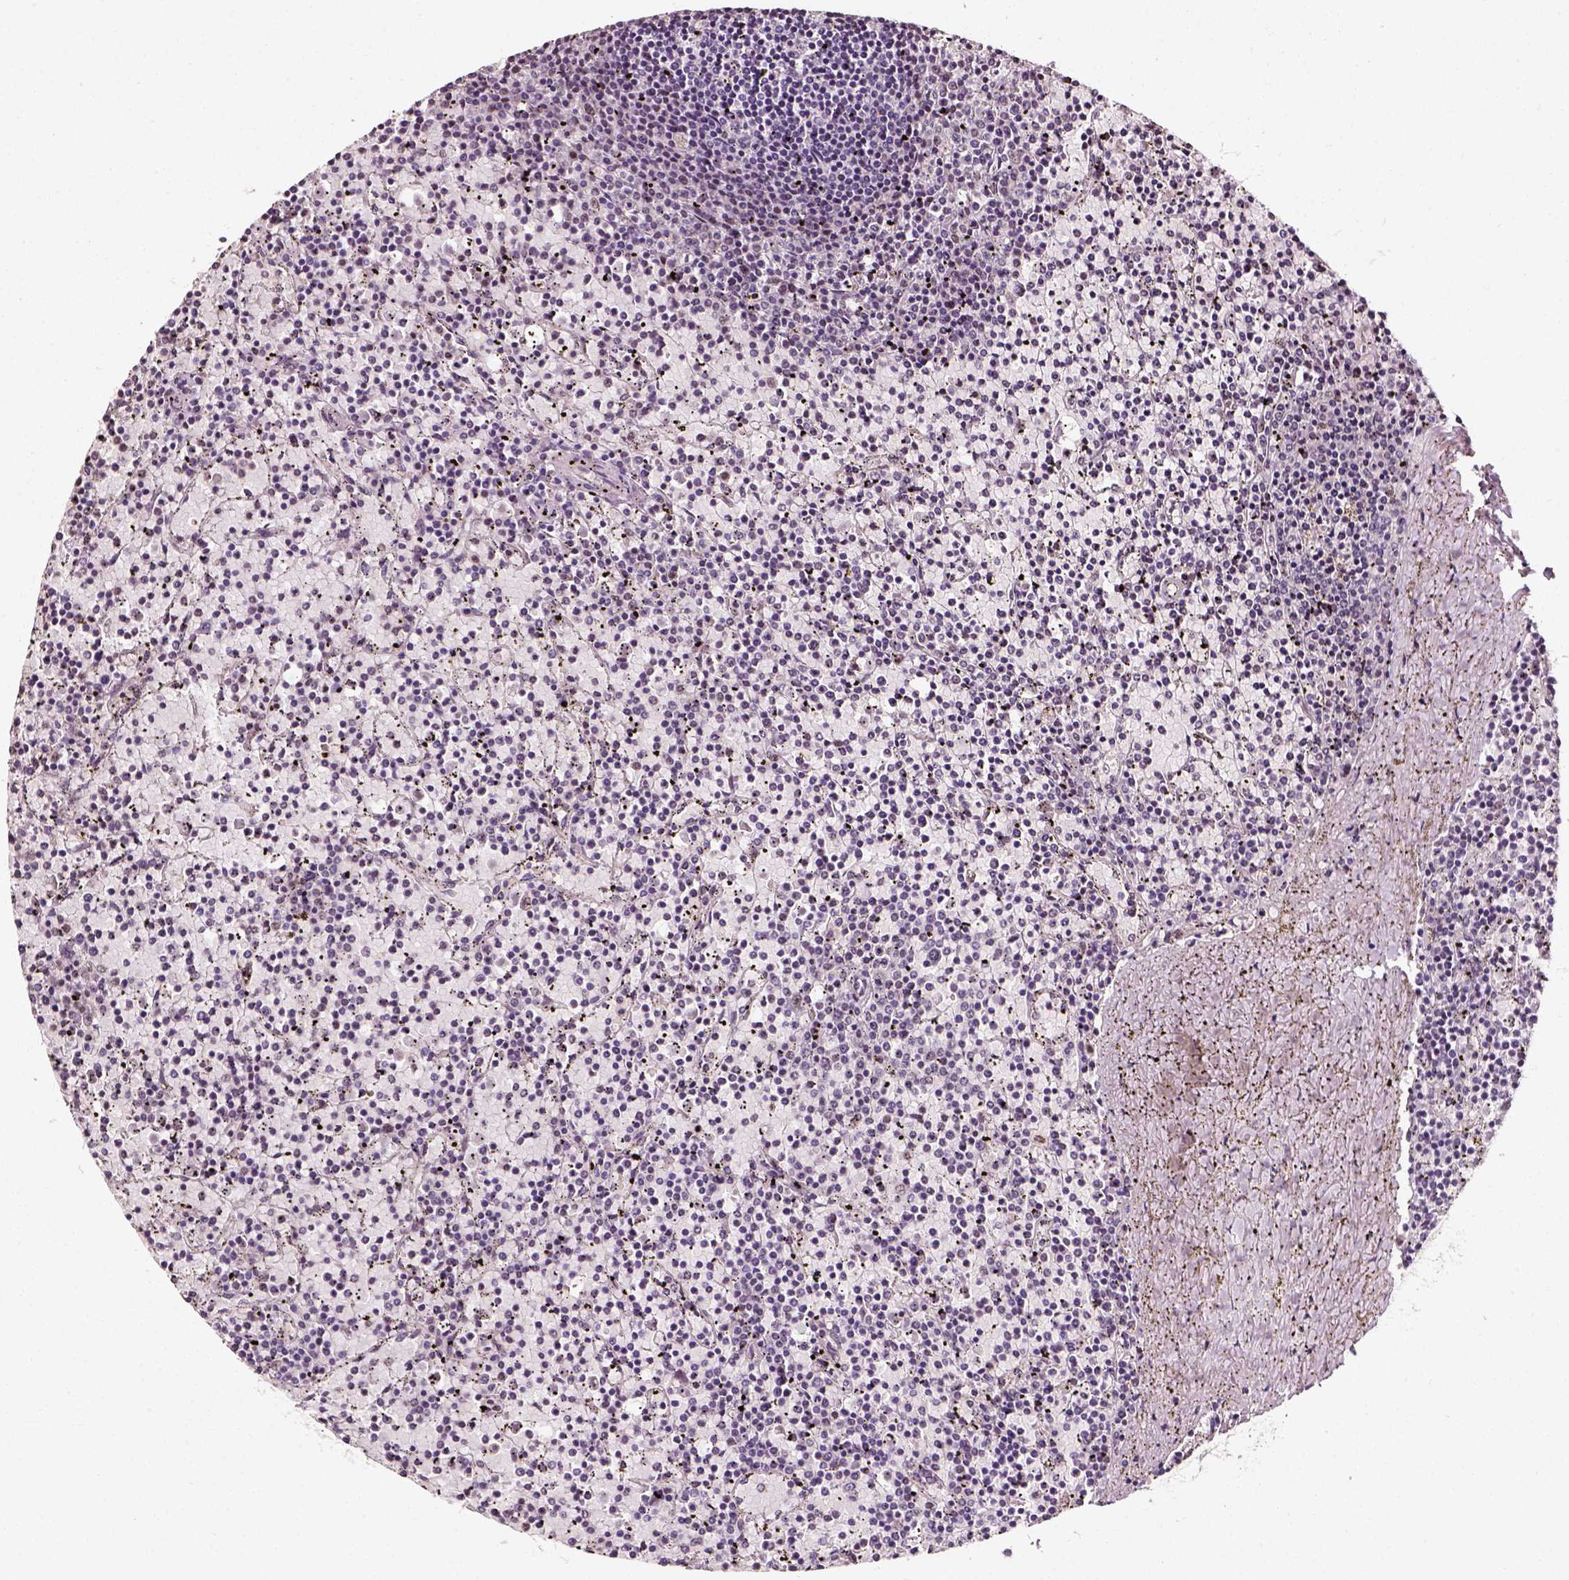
{"staining": {"intensity": "negative", "quantity": "none", "location": "none"}, "tissue": "lymphoma", "cell_type": "Tumor cells", "image_type": "cancer", "snomed": [{"axis": "morphology", "description": "Malignant lymphoma, non-Hodgkin's type, Low grade"}, {"axis": "topography", "description": "Spleen"}], "caption": "Image shows no significant protein expression in tumor cells of lymphoma.", "gene": "NACC1", "patient": {"sex": "female", "age": 77}}